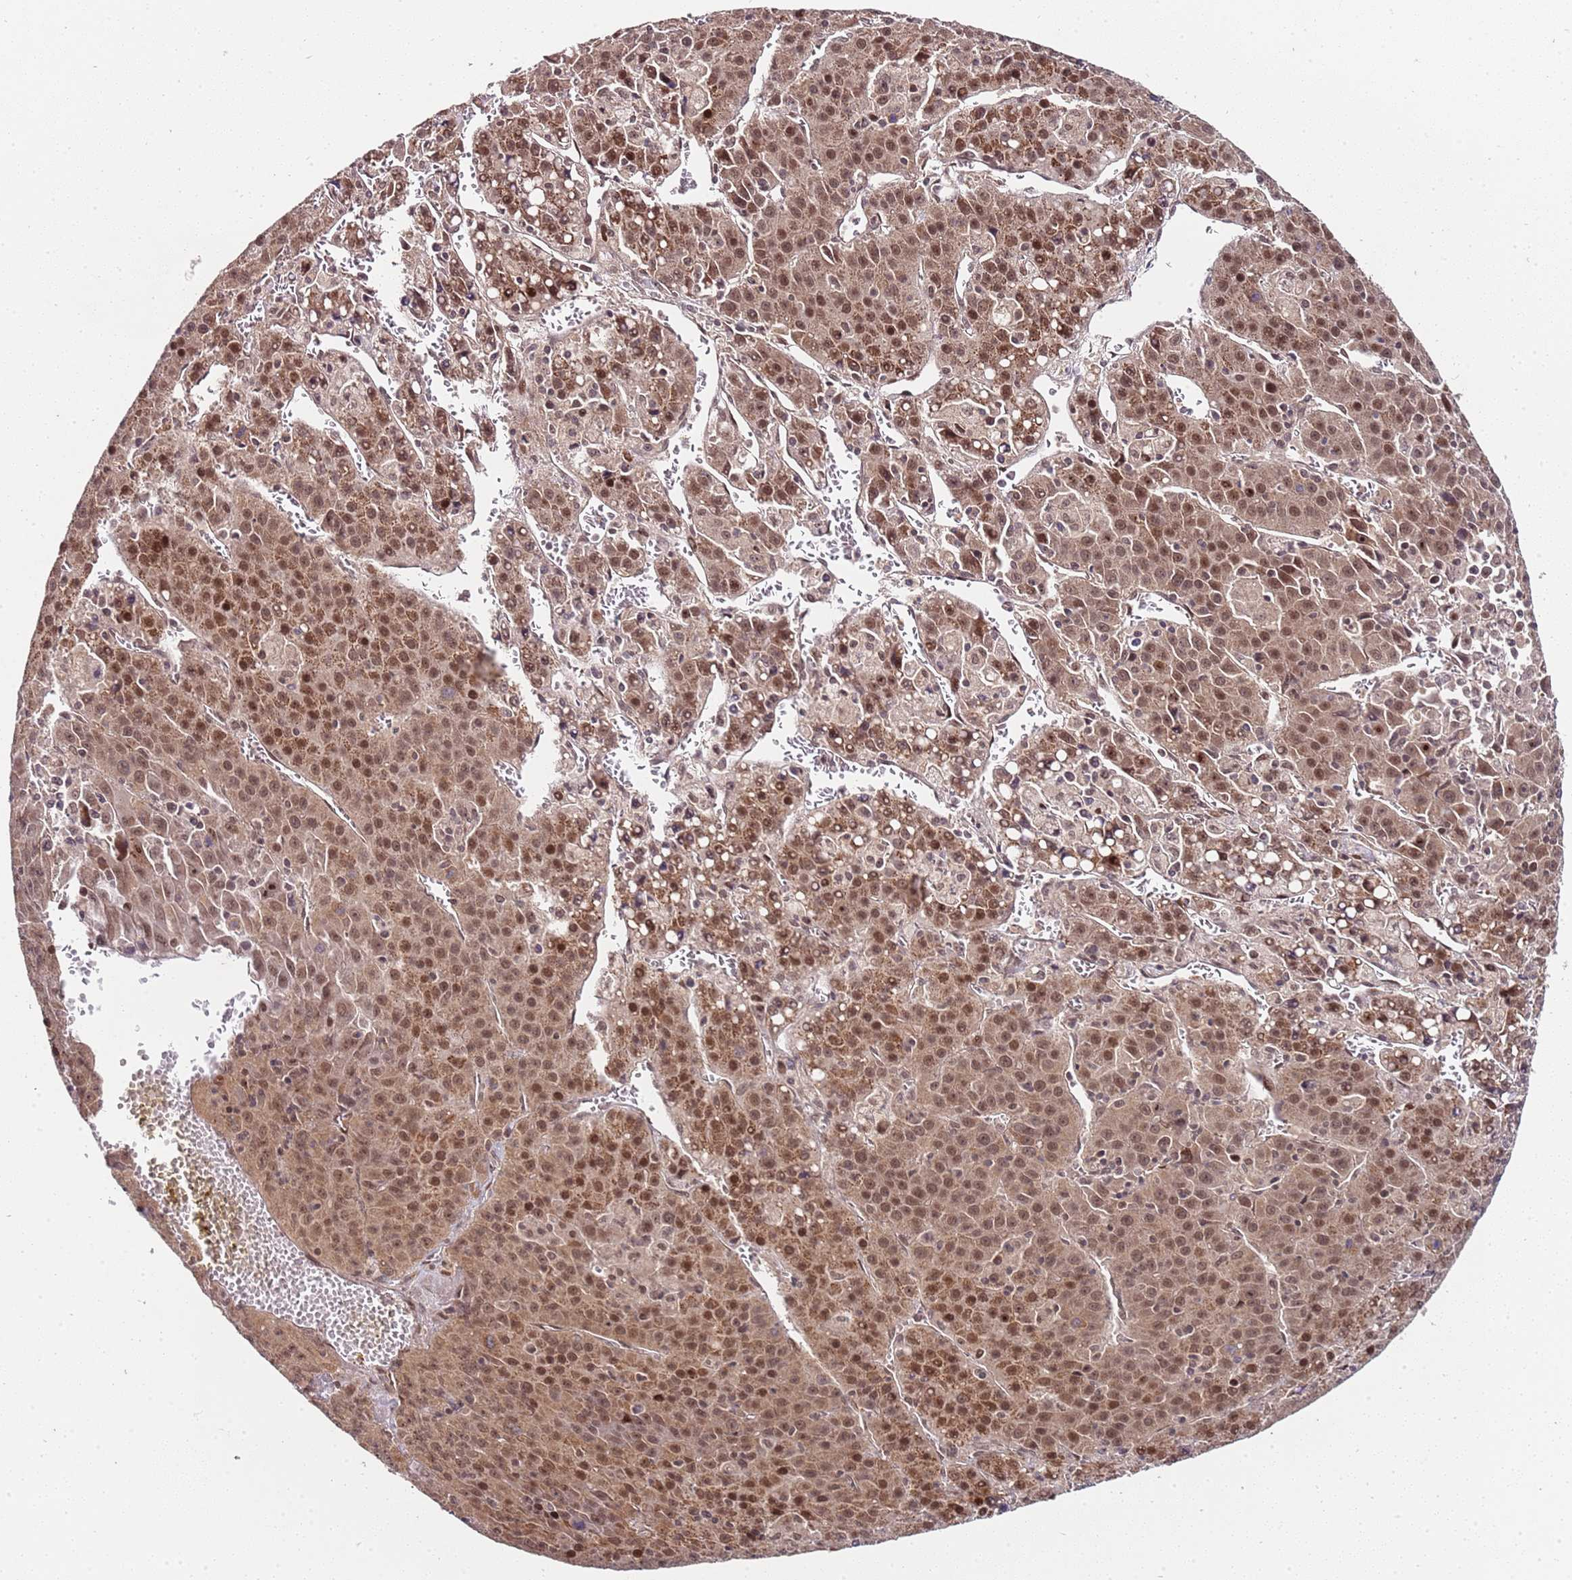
{"staining": {"intensity": "moderate", "quantity": ">75%", "location": "cytoplasmic/membranous,nuclear"}, "tissue": "liver cancer", "cell_type": "Tumor cells", "image_type": "cancer", "snomed": [{"axis": "morphology", "description": "Carcinoma, Hepatocellular, NOS"}, {"axis": "topography", "description": "Liver"}], "caption": "This is an image of immunohistochemistry staining of liver cancer (hepatocellular carcinoma), which shows moderate positivity in the cytoplasmic/membranous and nuclear of tumor cells.", "gene": "EDC3", "patient": {"sex": "female", "age": 53}}